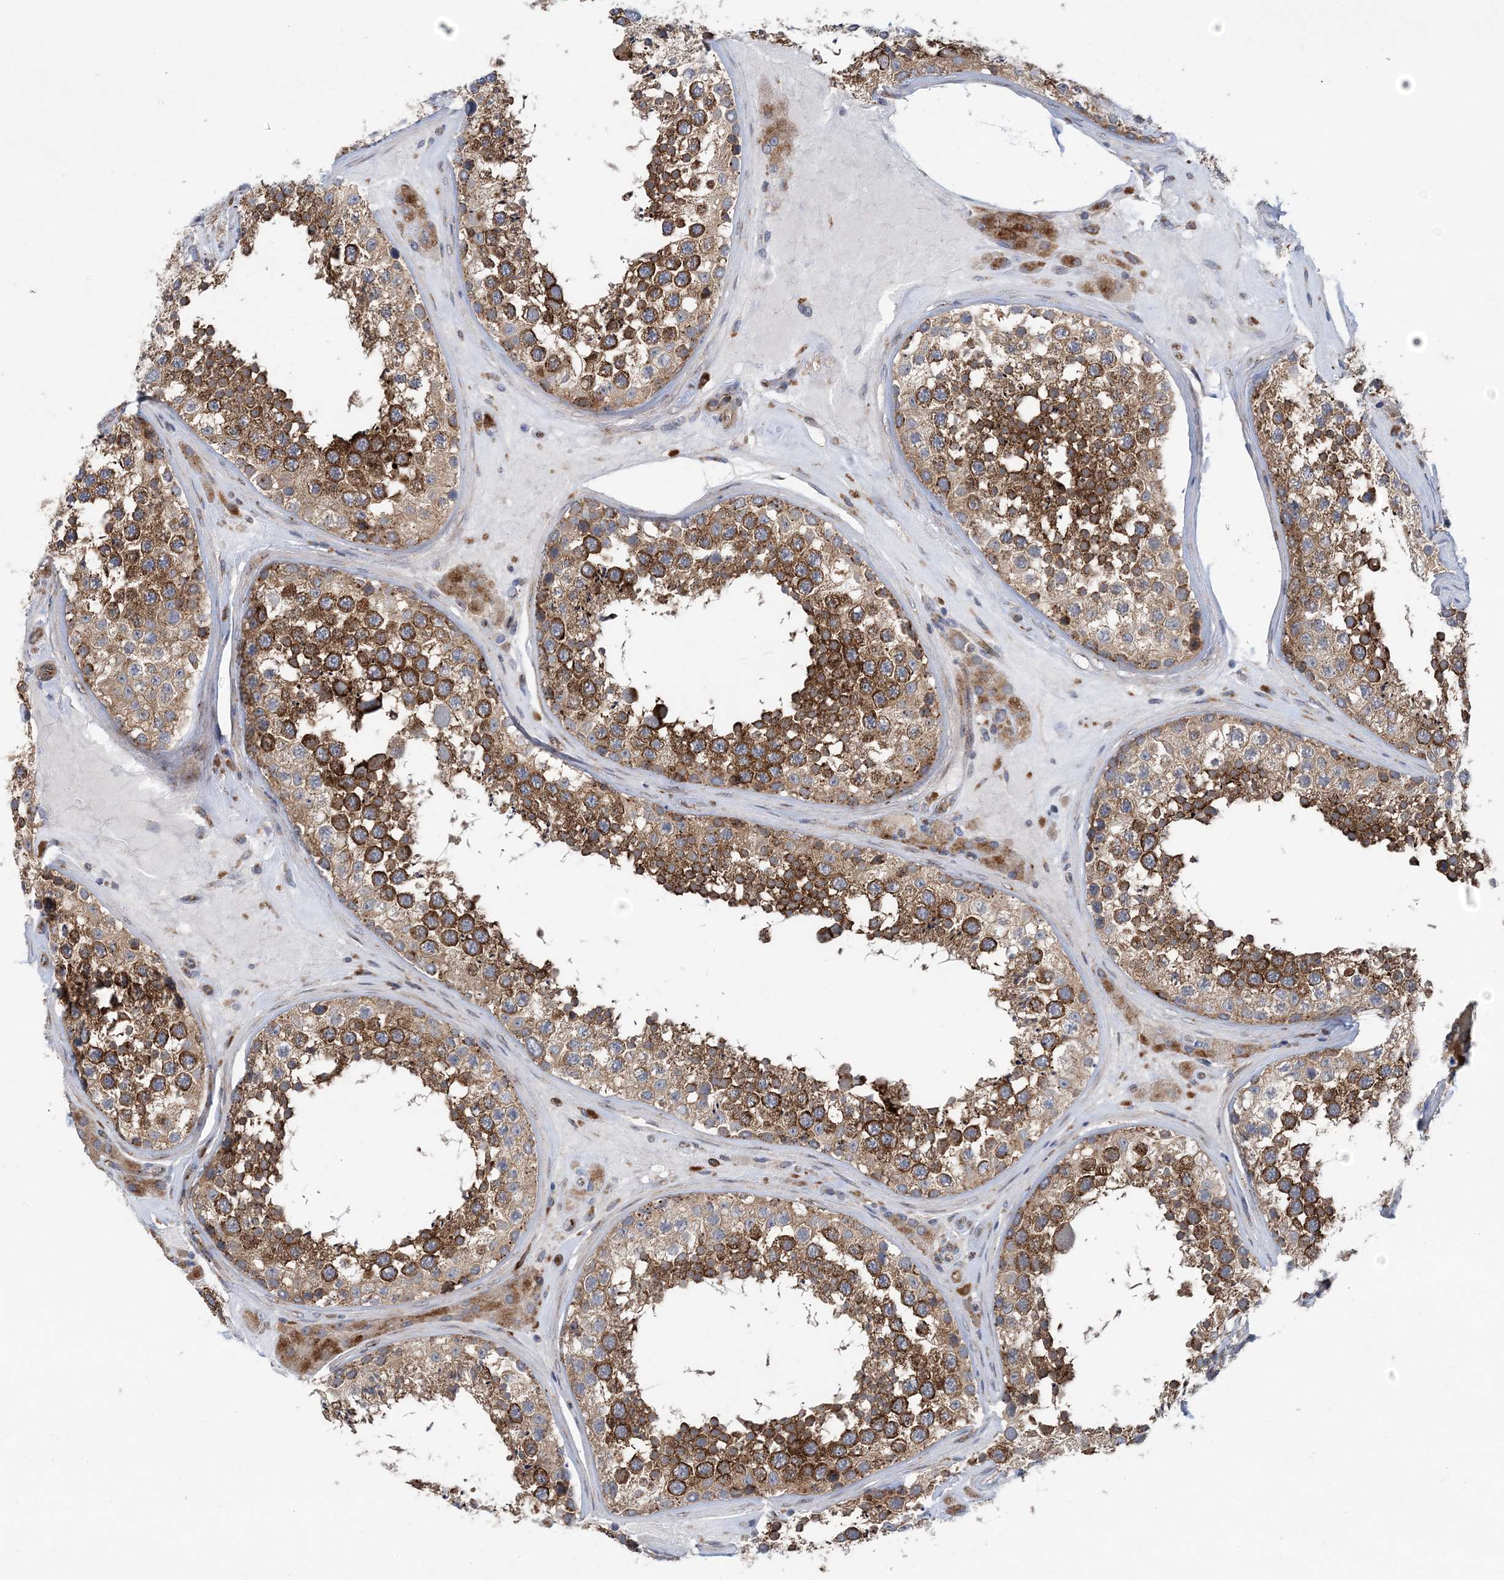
{"staining": {"intensity": "strong", "quantity": ">75%", "location": "cytoplasmic/membranous"}, "tissue": "testis", "cell_type": "Cells in seminiferous ducts", "image_type": "normal", "snomed": [{"axis": "morphology", "description": "Normal tissue, NOS"}, {"axis": "topography", "description": "Testis"}], "caption": "A photomicrograph of human testis stained for a protein reveals strong cytoplasmic/membranous brown staining in cells in seminiferous ducts. Nuclei are stained in blue.", "gene": "PTTG1IP", "patient": {"sex": "male", "age": 46}}